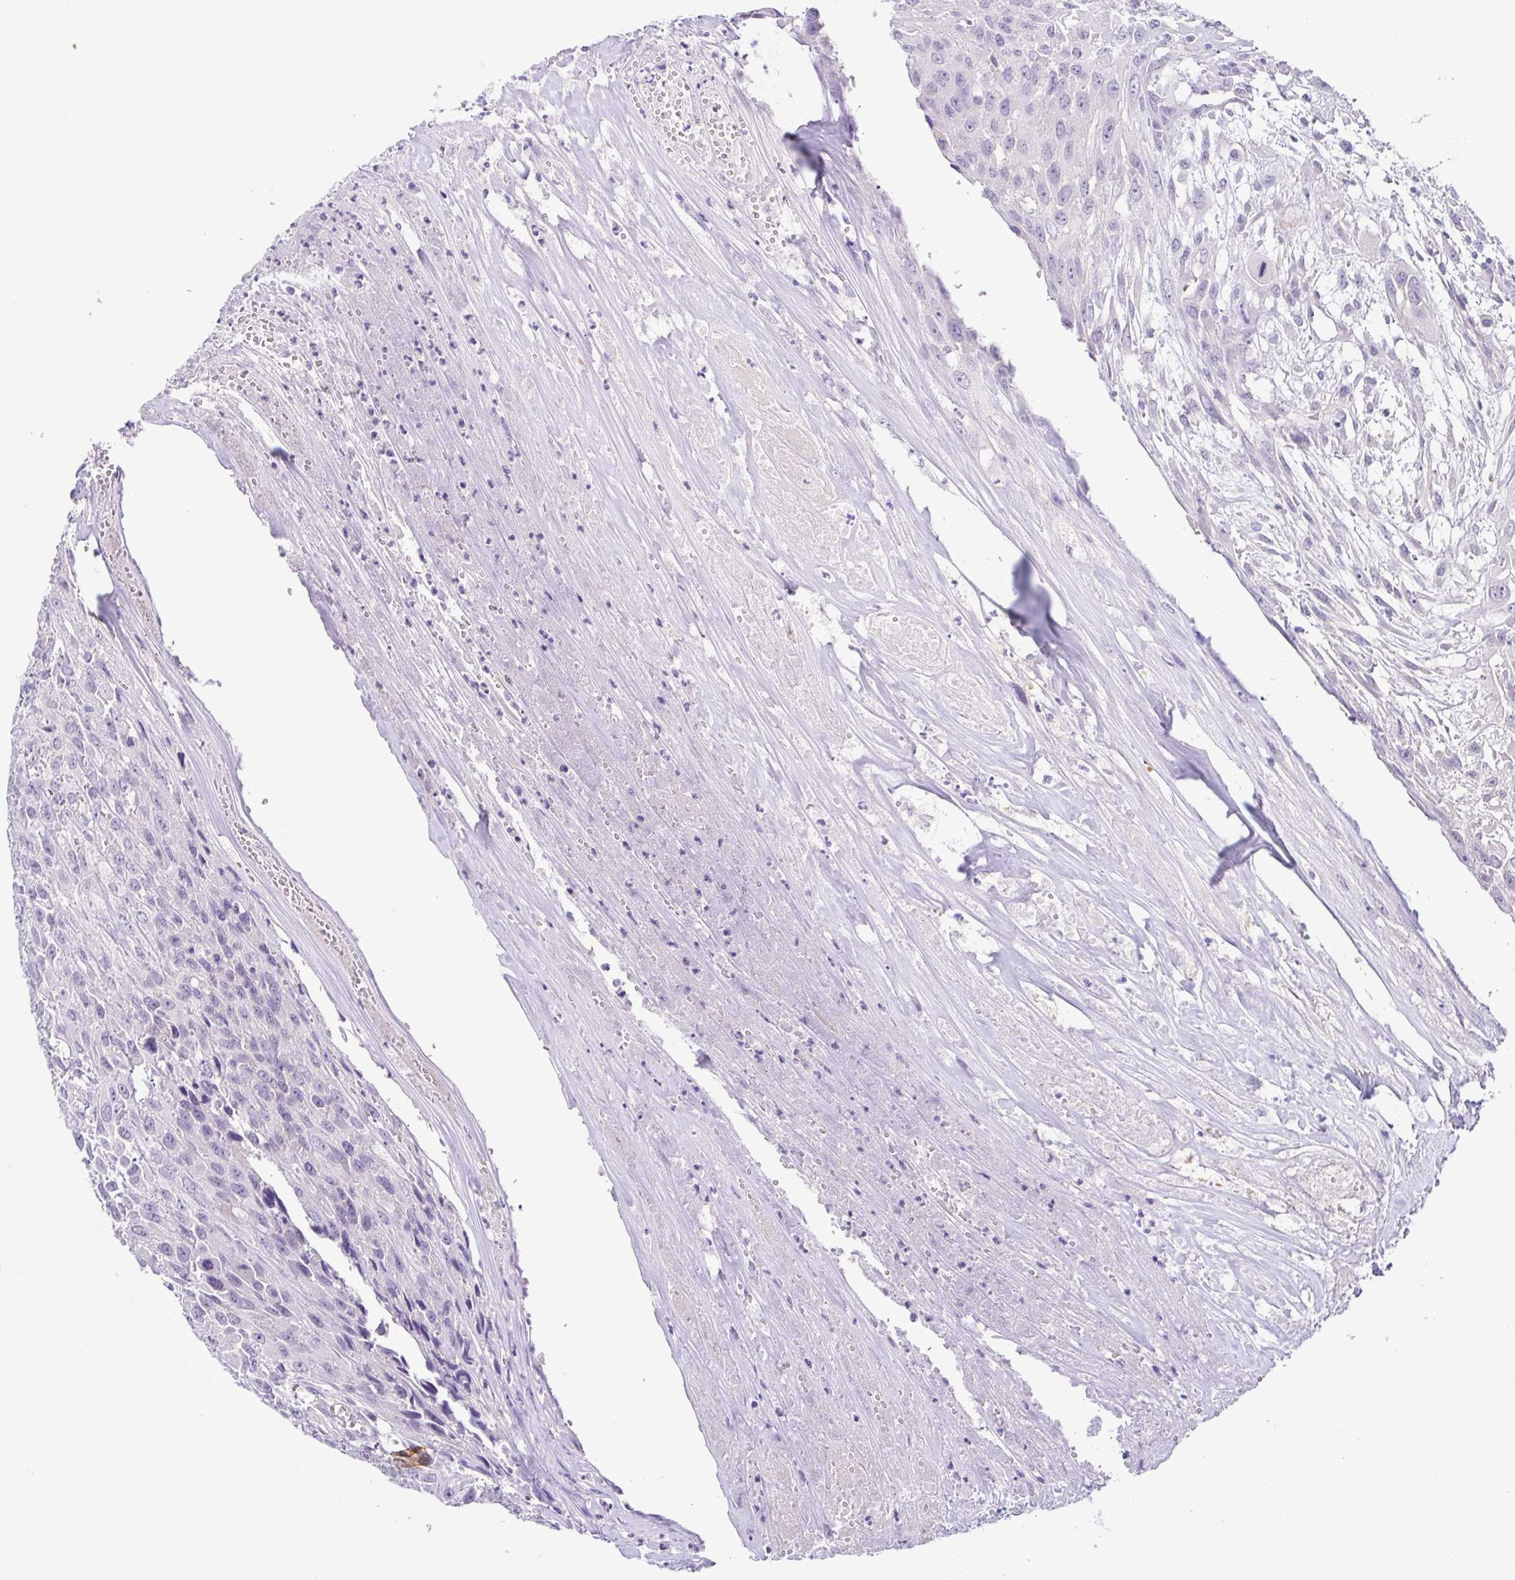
{"staining": {"intensity": "negative", "quantity": "none", "location": "none"}, "tissue": "urothelial cancer", "cell_type": "Tumor cells", "image_type": "cancer", "snomed": [{"axis": "morphology", "description": "Urothelial carcinoma, High grade"}, {"axis": "topography", "description": "Urinary bladder"}], "caption": "IHC photomicrograph of neoplastic tissue: urothelial carcinoma (high-grade) stained with DAB shows no significant protein staining in tumor cells.", "gene": "TERT", "patient": {"sex": "male", "age": 67}}